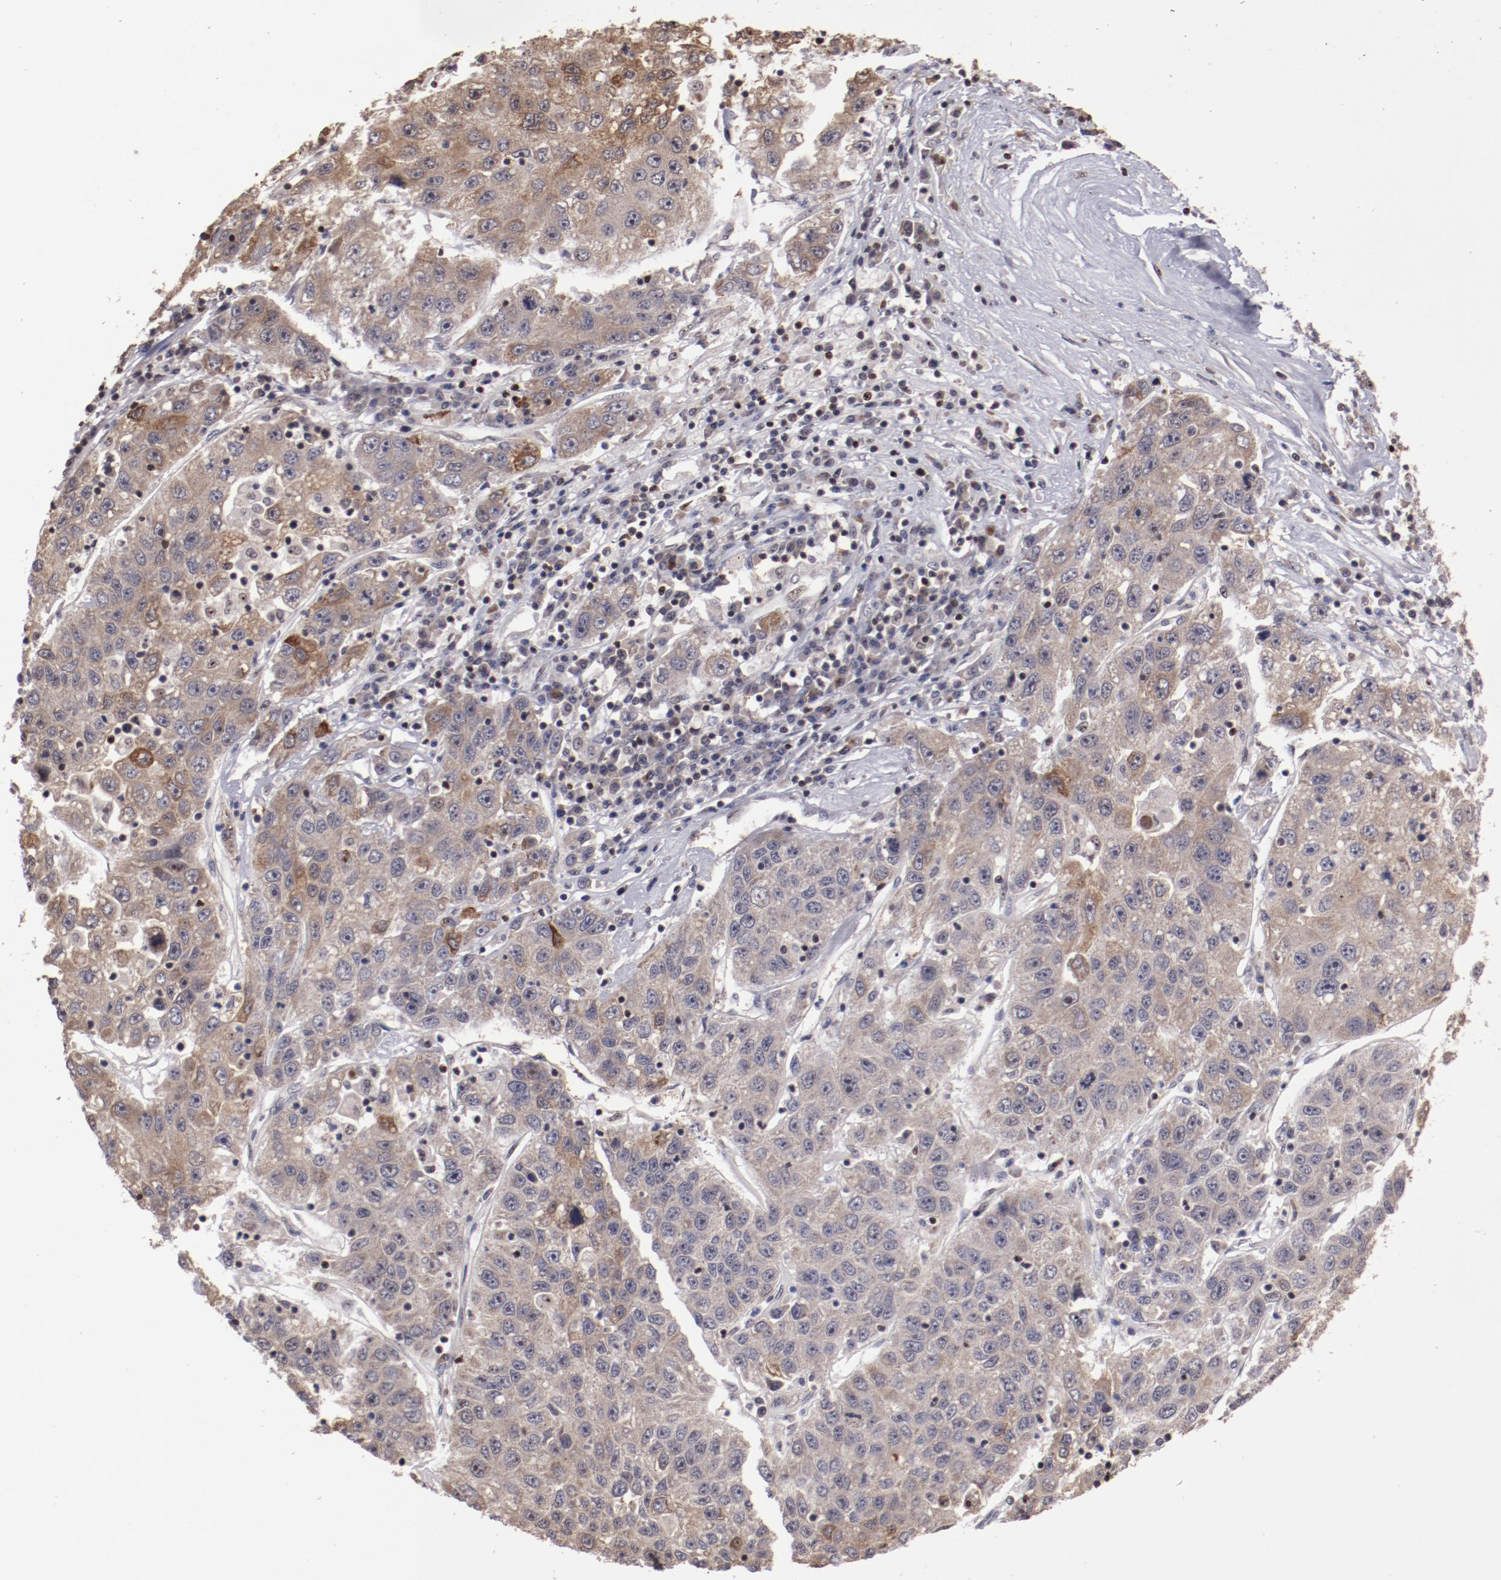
{"staining": {"intensity": "moderate", "quantity": ">75%", "location": "cytoplasmic/membranous,nuclear"}, "tissue": "liver cancer", "cell_type": "Tumor cells", "image_type": "cancer", "snomed": [{"axis": "morphology", "description": "Carcinoma, Hepatocellular, NOS"}, {"axis": "topography", "description": "Liver"}], "caption": "Approximately >75% of tumor cells in liver cancer (hepatocellular carcinoma) display moderate cytoplasmic/membranous and nuclear protein staining as visualized by brown immunohistochemical staining.", "gene": "DDX24", "patient": {"sex": "male", "age": 49}}